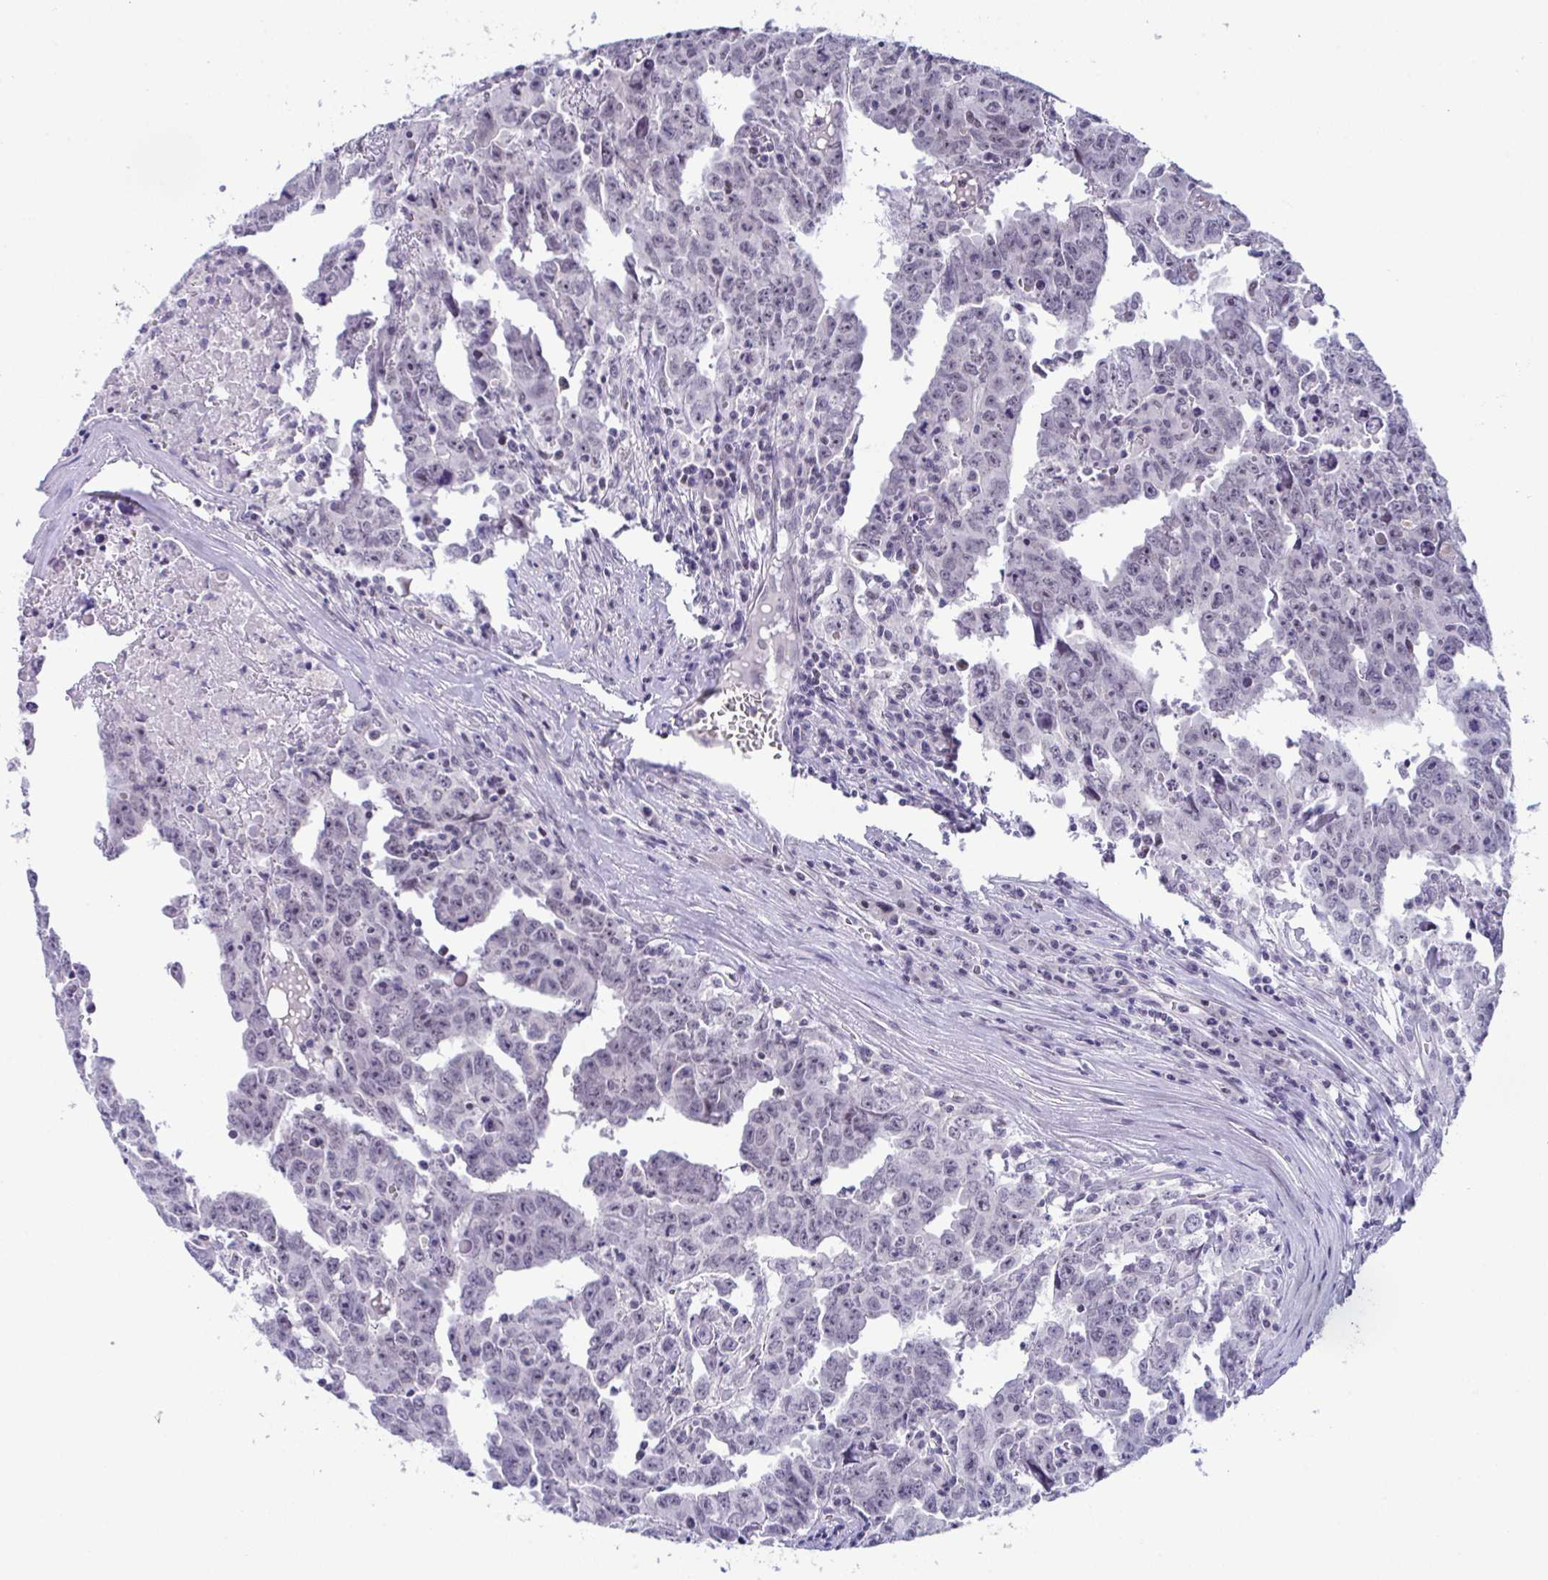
{"staining": {"intensity": "negative", "quantity": "none", "location": "none"}, "tissue": "testis cancer", "cell_type": "Tumor cells", "image_type": "cancer", "snomed": [{"axis": "morphology", "description": "Carcinoma, Embryonal, NOS"}, {"axis": "topography", "description": "Testis"}], "caption": "A histopathology image of testis cancer (embryonal carcinoma) stained for a protein shows no brown staining in tumor cells.", "gene": "USP35", "patient": {"sex": "male", "age": 22}}